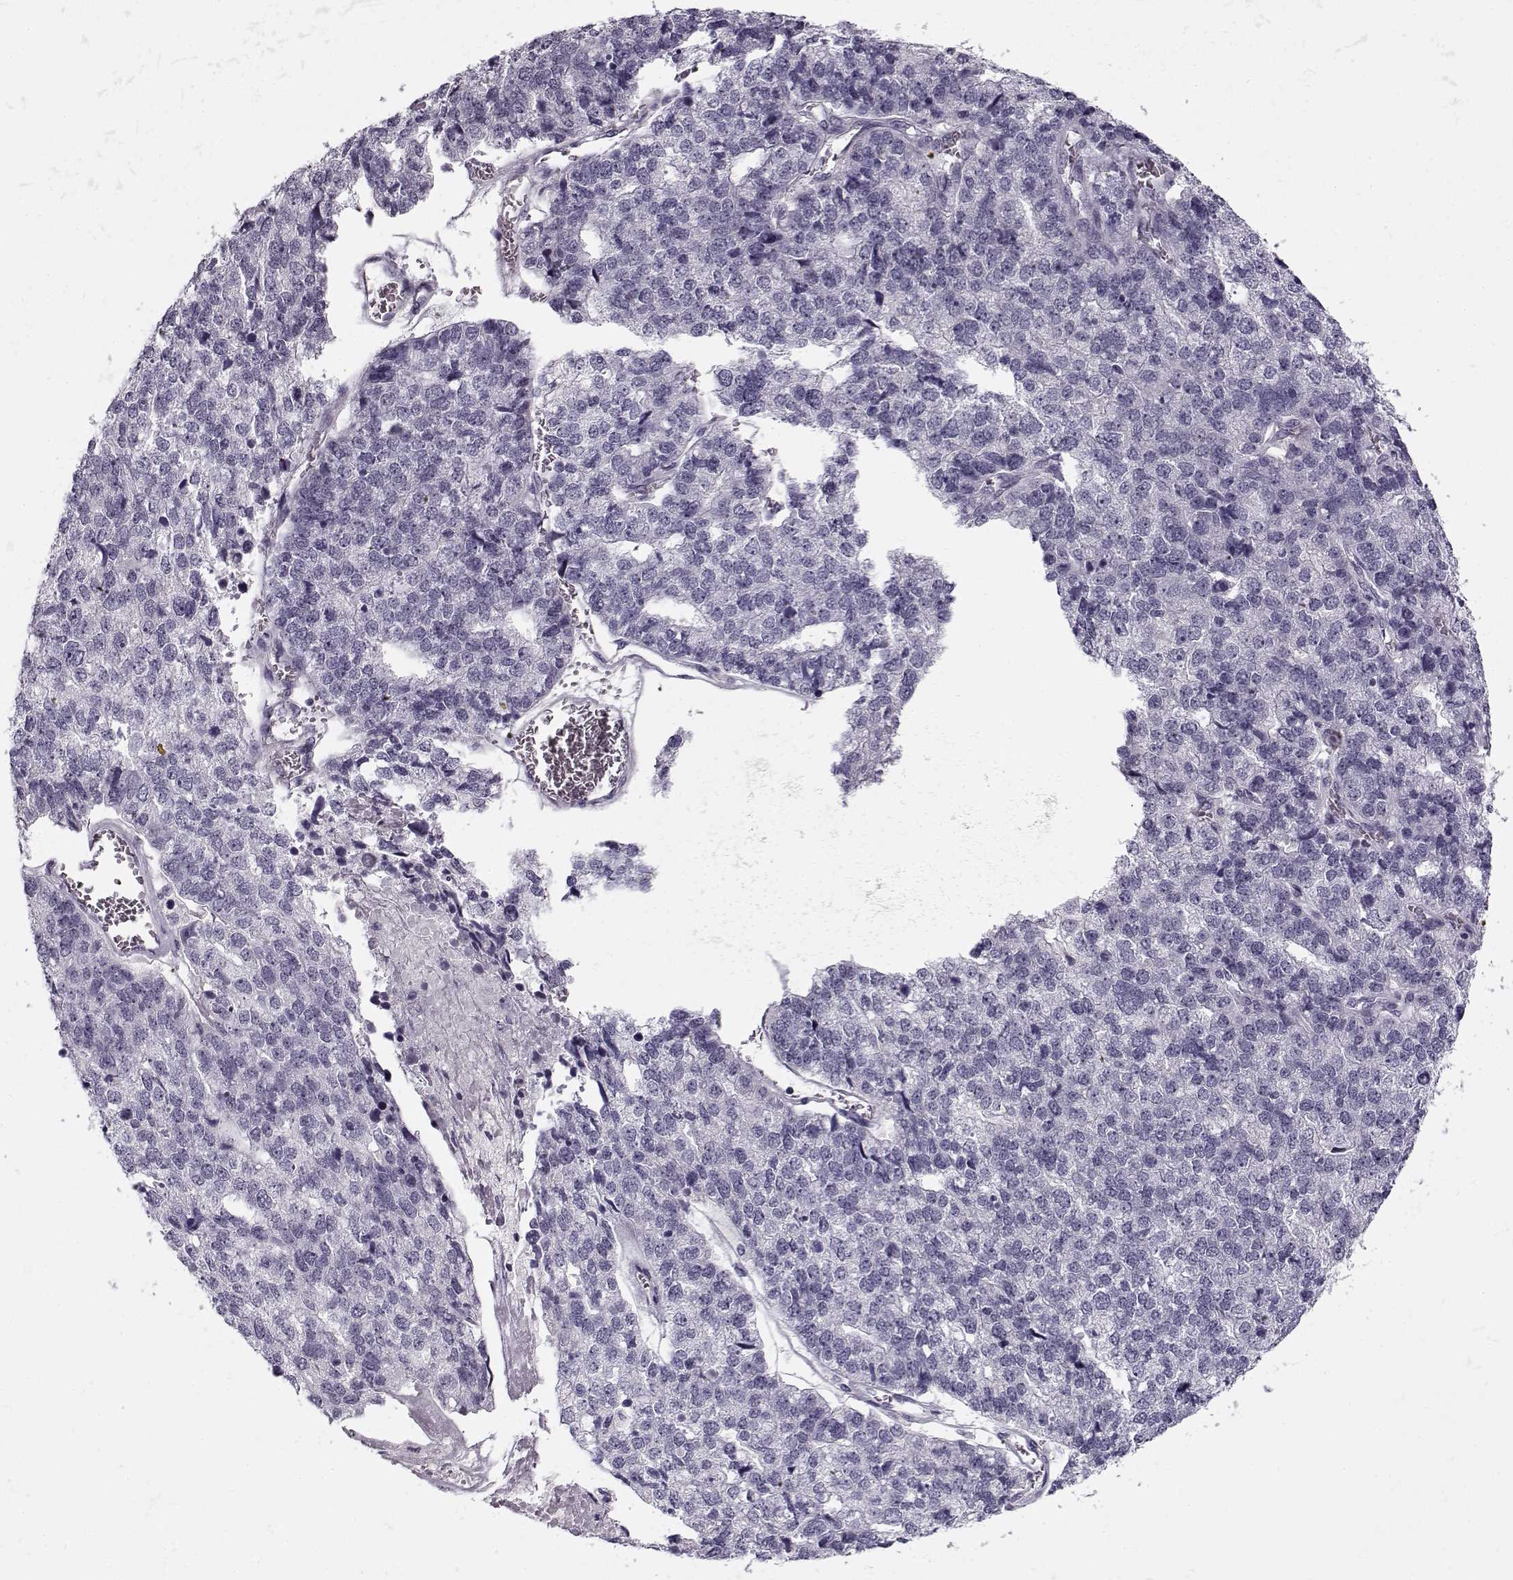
{"staining": {"intensity": "negative", "quantity": "none", "location": "none"}, "tissue": "stomach cancer", "cell_type": "Tumor cells", "image_type": "cancer", "snomed": [{"axis": "morphology", "description": "Adenocarcinoma, NOS"}, {"axis": "topography", "description": "Stomach"}], "caption": "Image shows no protein positivity in tumor cells of adenocarcinoma (stomach) tissue. (DAB IHC visualized using brightfield microscopy, high magnification).", "gene": "PNMT", "patient": {"sex": "male", "age": 69}}